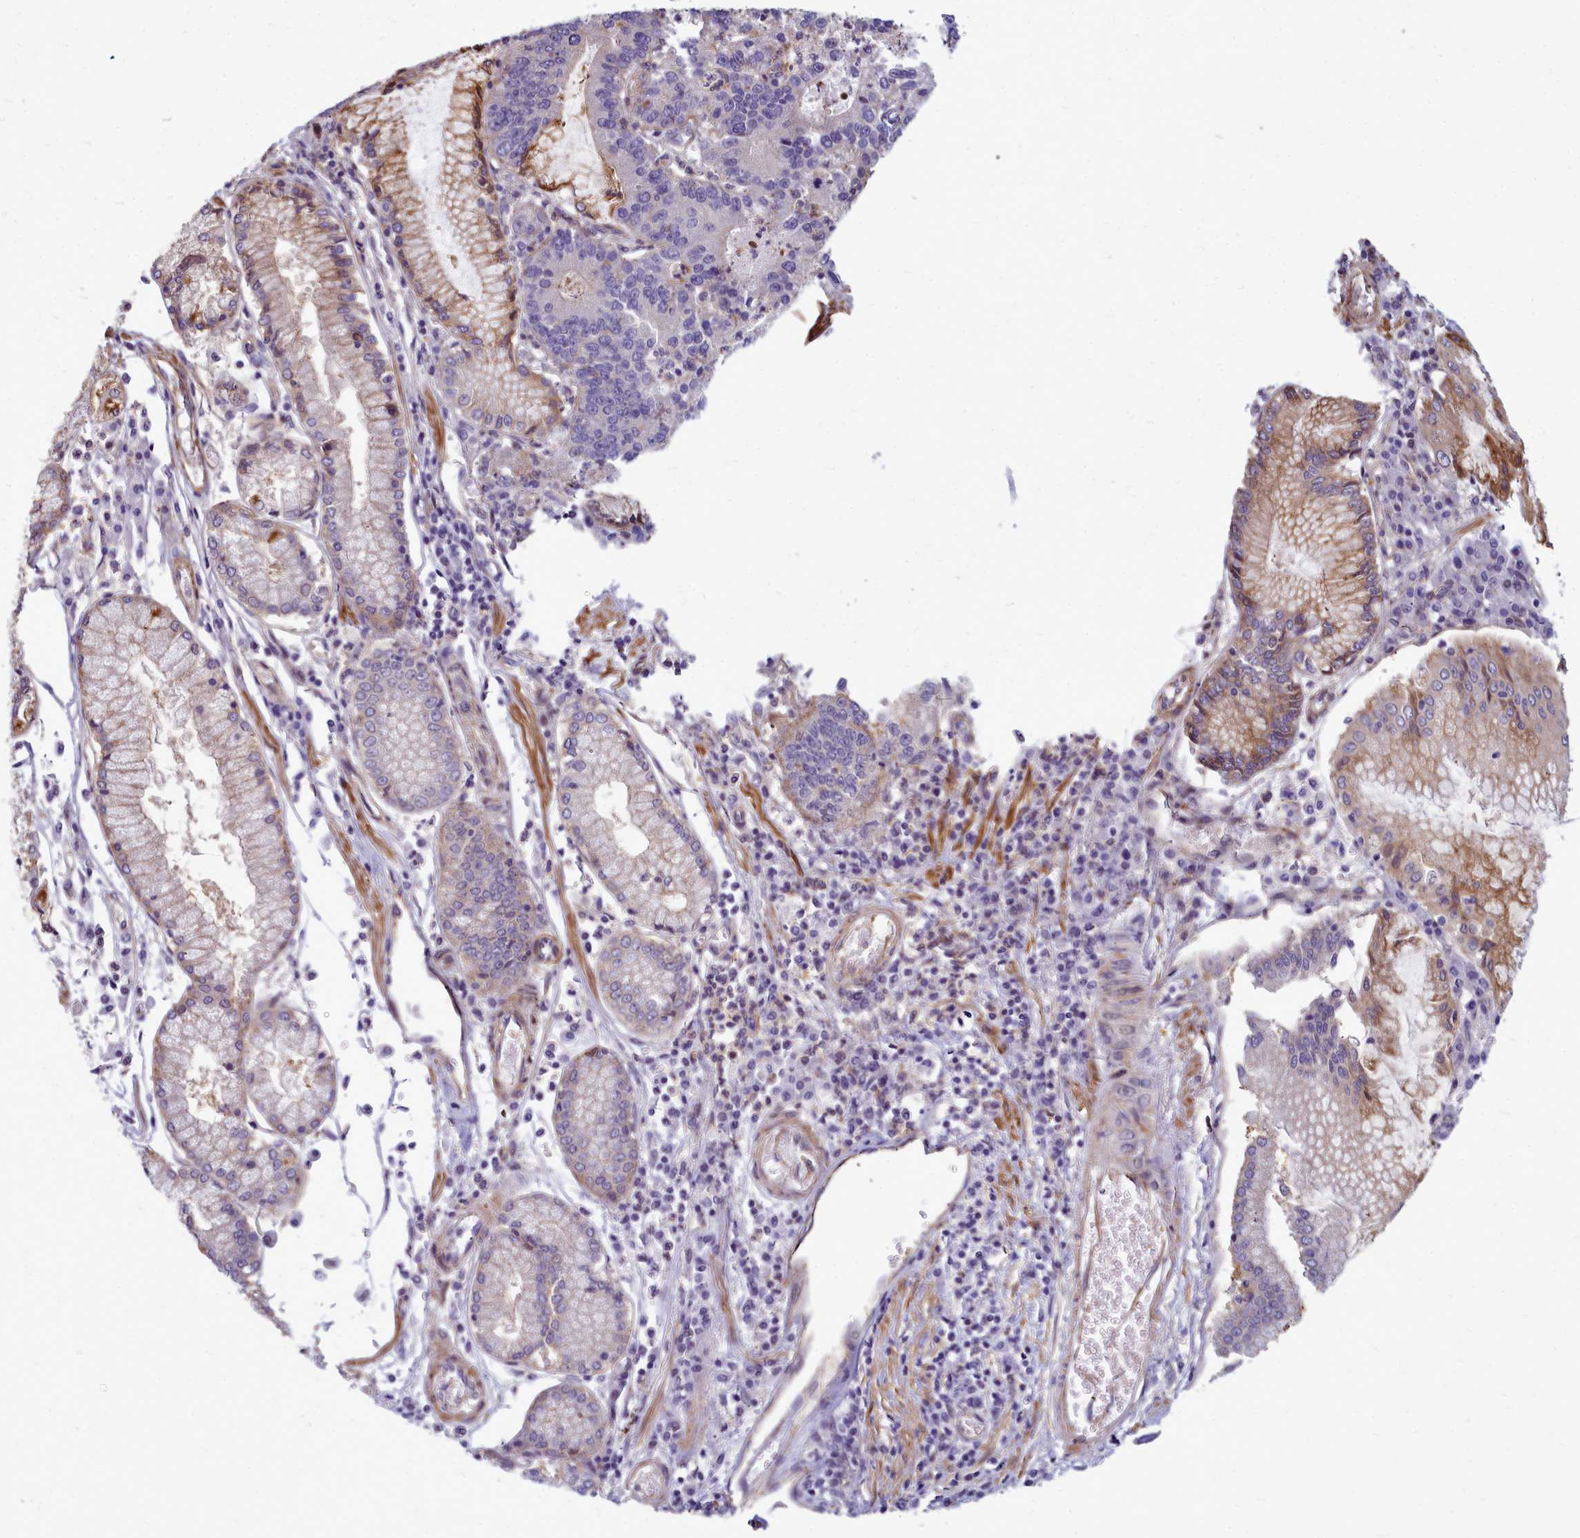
{"staining": {"intensity": "weak", "quantity": "<25%", "location": "cytoplasmic/membranous"}, "tissue": "stomach cancer", "cell_type": "Tumor cells", "image_type": "cancer", "snomed": [{"axis": "morphology", "description": "Adenocarcinoma, NOS"}, {"axis": "topography", "description": "Stomach"}], "caption": "This is a micrograph of immunohistochemistry (IHC) staining of stomach cancer, which shows no staining in tumor cells.", "gene": "TTC5", "patient": {"sex": "male", "age": 59}}